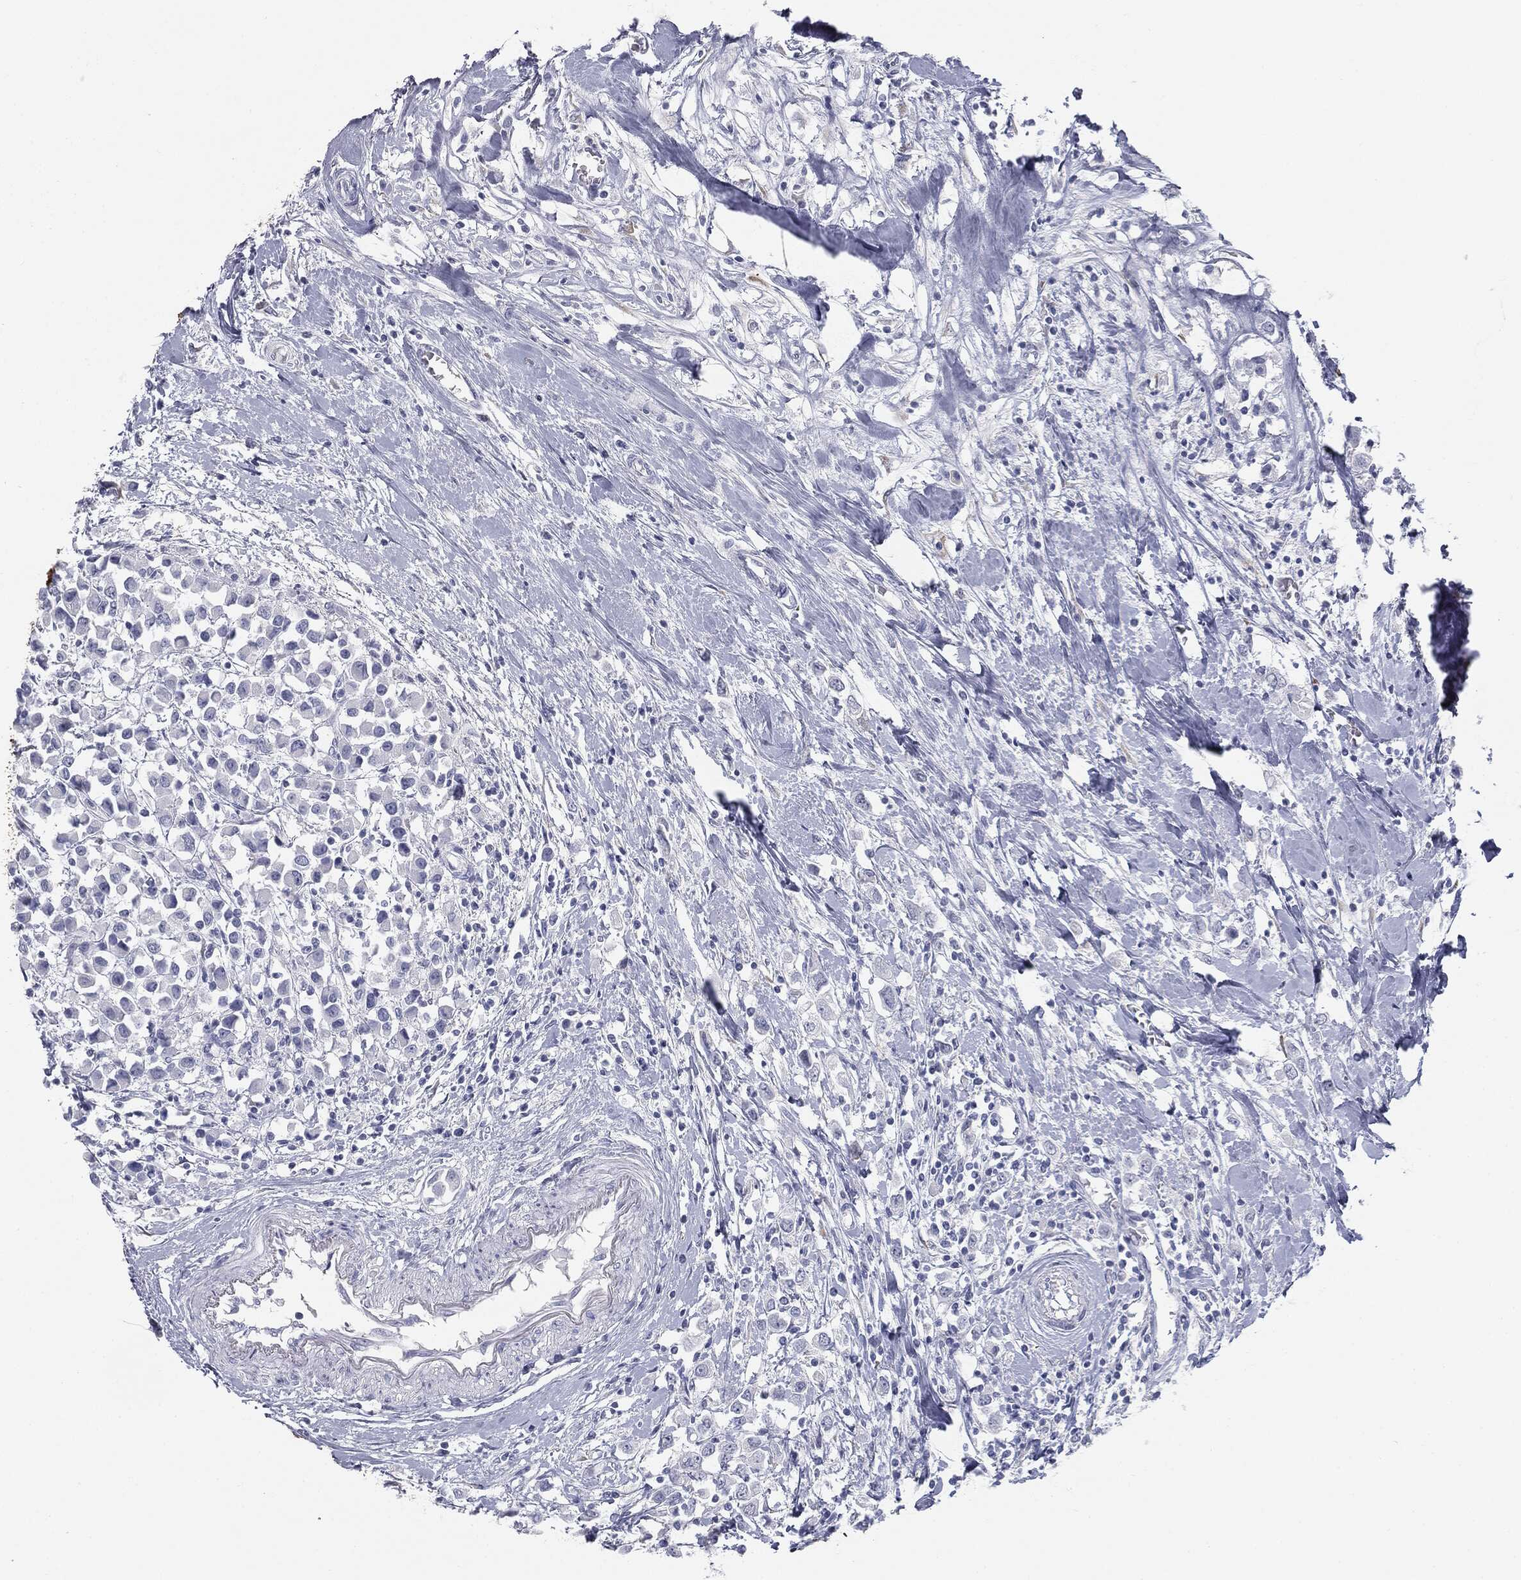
{"staining": {"intensity": "negative", "quantity": "none", "location": "none"}, "tissue": "breast cancer", "cell_type": "Tumor cells", "image_type": "cancer", "snomed": [{"axis": "morphology", "description": "Duct carcinoma"}, {"axis": "topography", "description": "Breast"}], "caption": "Breast invasive ductal carcinoma stained for a protein using IHC reveals no positivity tumor cells.", "gene": "MUC5AC", "patient": {"sex": "female", "age": 61}}